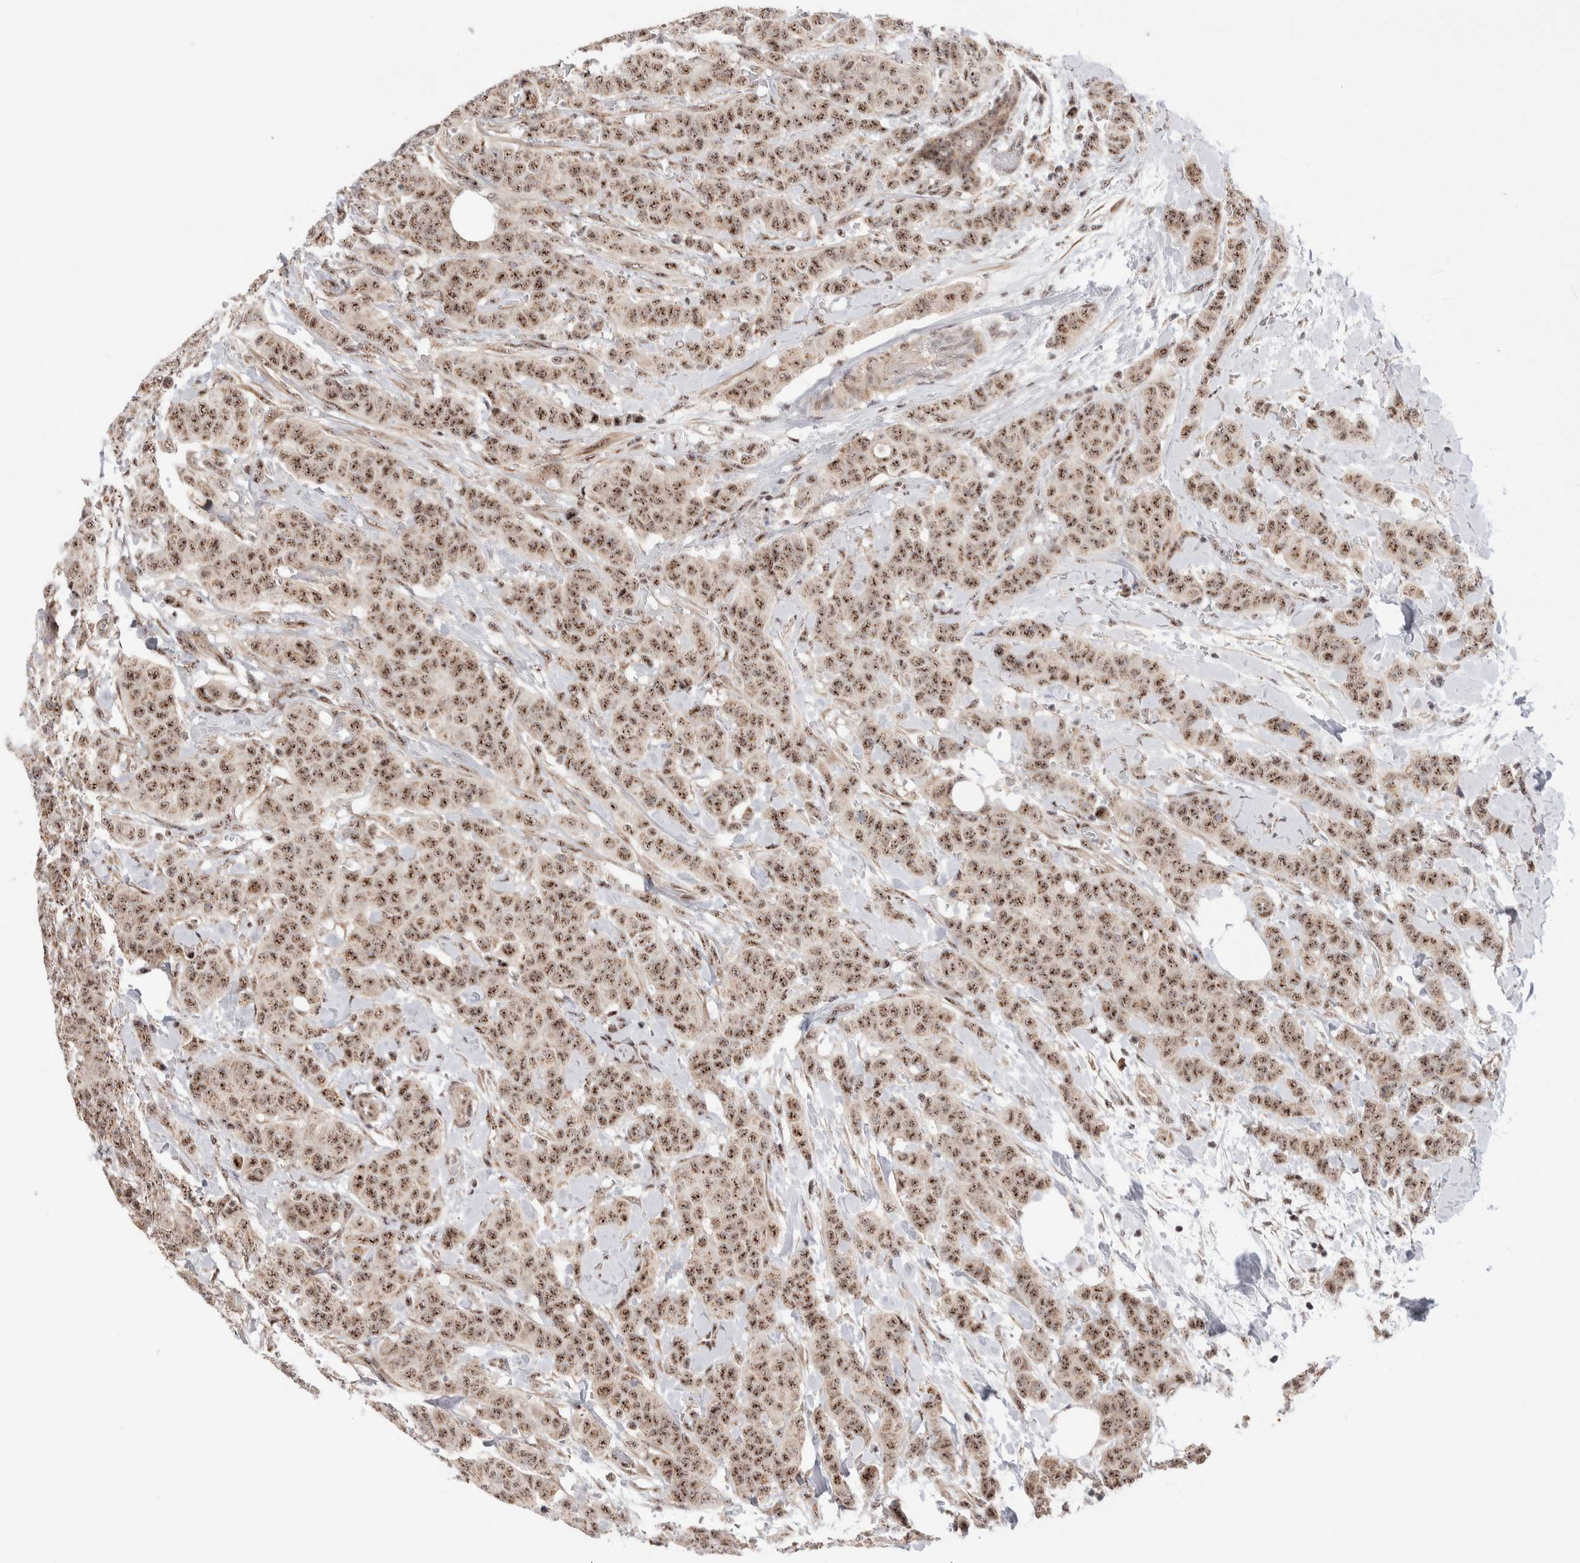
{"staining": {"intensity": "moderate", "quantity": ">75%", "location": "nuclear"}, "tissue": "breast cancer", "cell_type": "Tumor cells", "image_type": "cancer", "snomed": [{"axis": "morphology", "description": "Normal tissue, NOS"}, {"axis": "morphology", "description": "Duct carcinoma"}, {"axis": "topography", "description": "Breast"}], "caption": "A brown stain shows moderate nuclear positivity of a protein in breast cancer (infiltrating ductal carcinoma) tumor cells.", "gene": "ZNF695", "patient": {"sex": "female", "age": 40}}